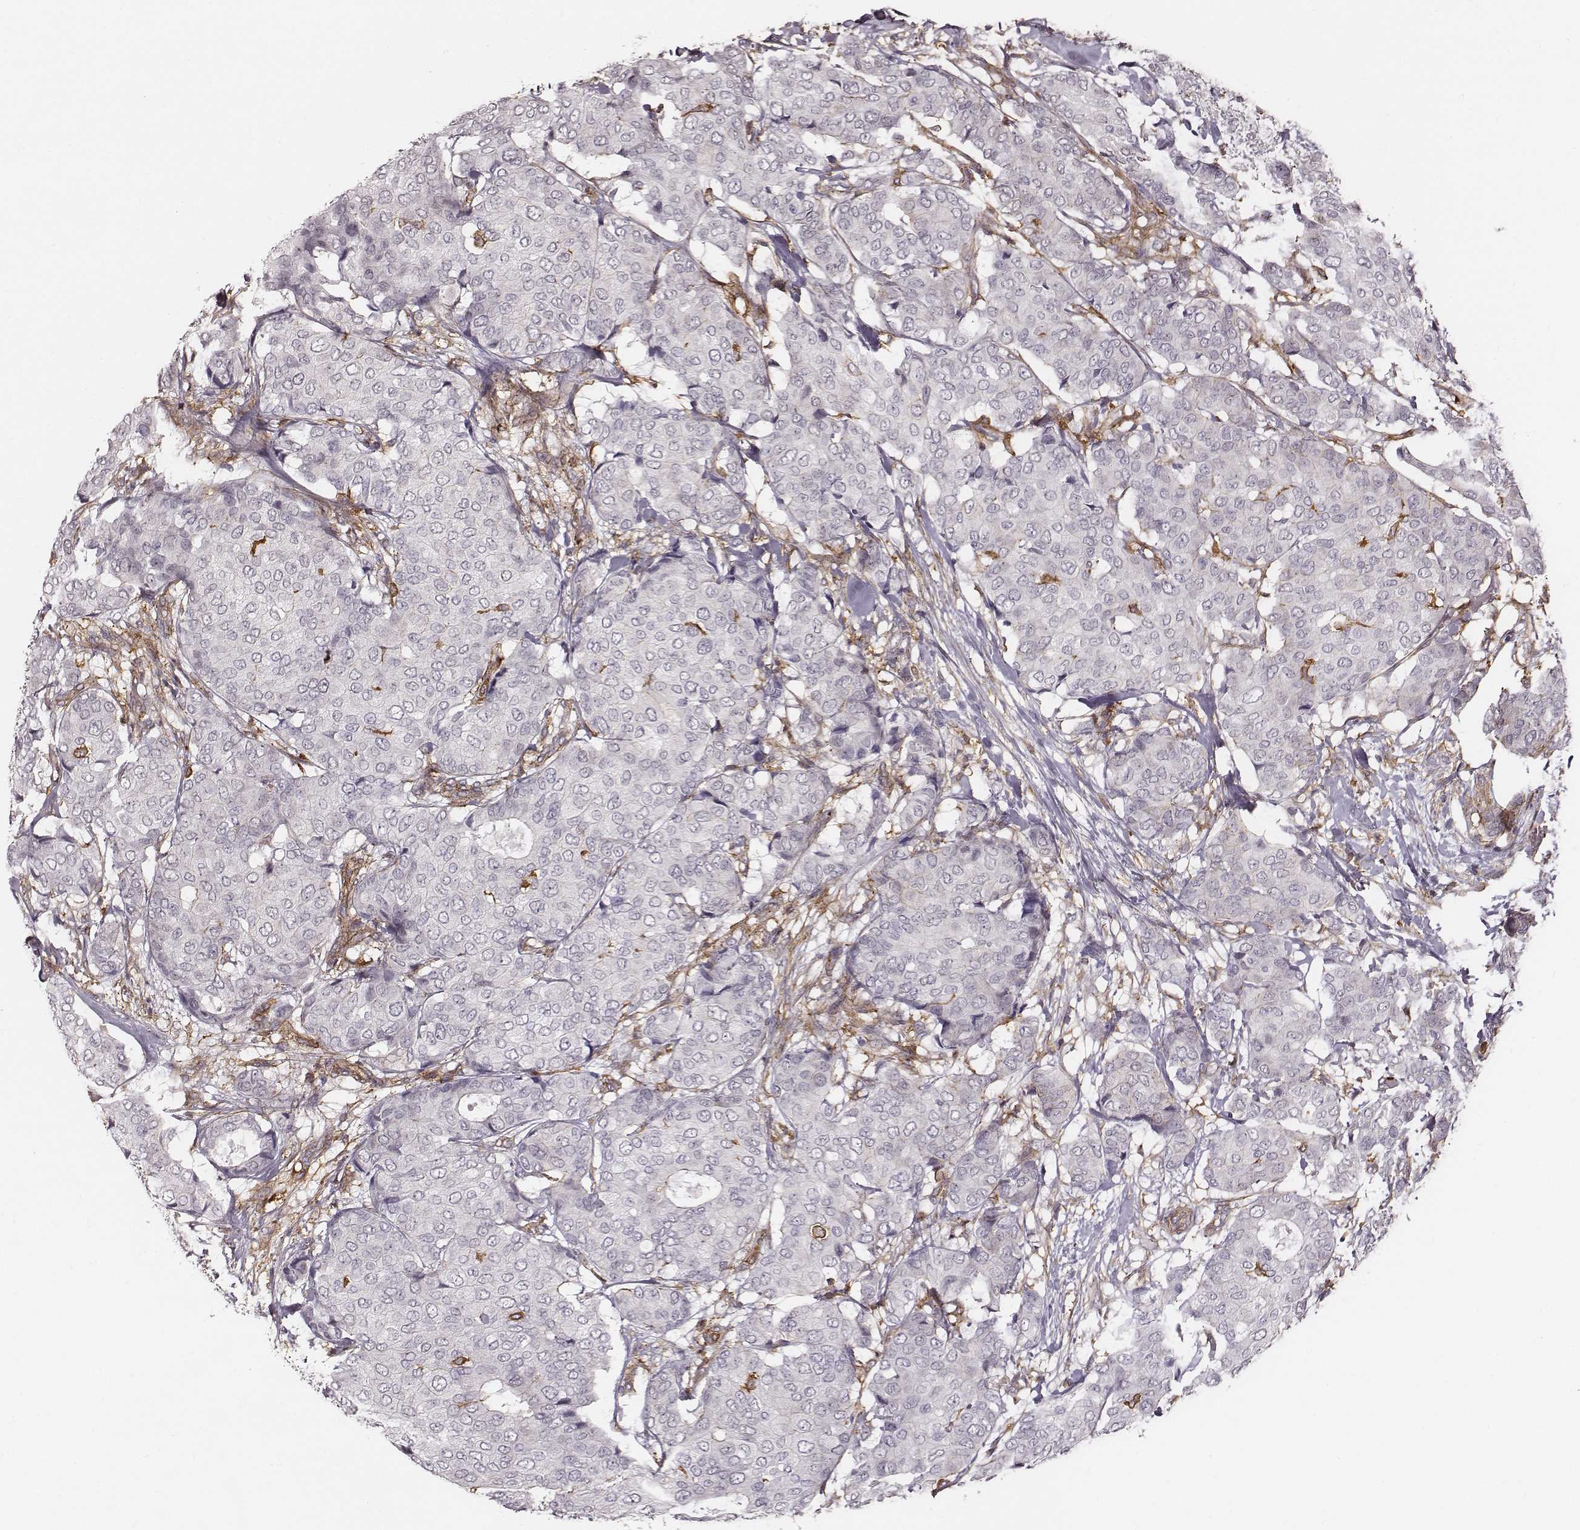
{"staining": {"intensity": "negative", "quantity": "none", "location": "none"}, "tissue": "breast cancer", "cell_type": "Tumor cells", "image_type": "cancer", "snomed": [{"axis": "morphology", "description": "Duct carcinoma"}, {"axis": "topography", "description": "Breast"}], "caption": "This photomicrograph is of invasive ductal carcinoma (breast) stained with immunohistochemistry (IHC) to label a protein in brown with the nuclei are counter-stained blue. There is no staining in tumor cells.", "gene": "ZYX", "patient": {"sex": "female", "age": 75}}